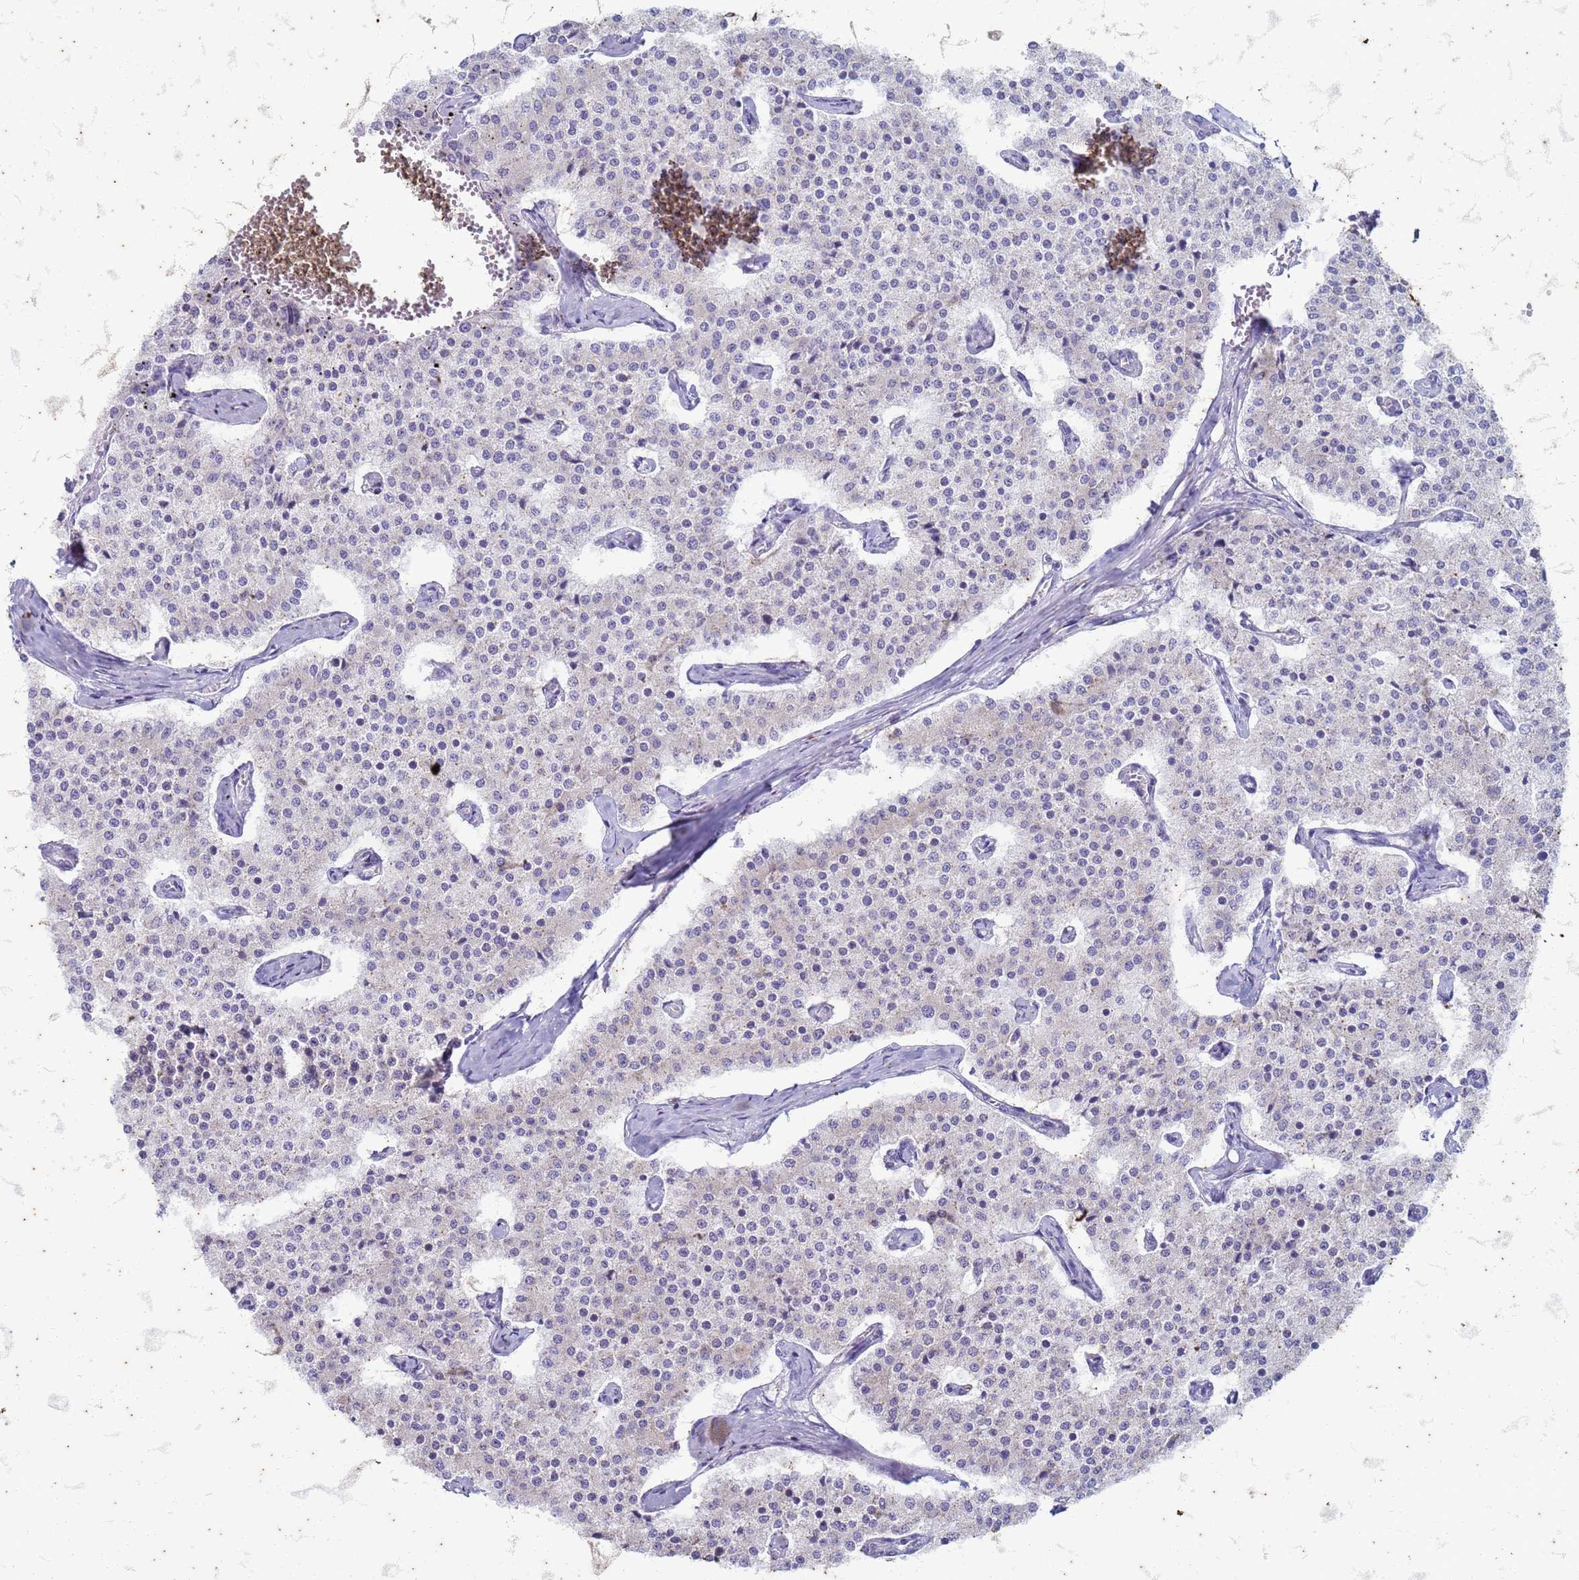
{"staining": {"intensity": "negative", "quantity": "none", "location": "none"}, "tissue": "carcinoid", "cell_type": "Tumor cells", "image_type": "cancer", "snomed": [{"axis": "morphology", "description": "Carcinoid, malignant, NOS"}, {"axis": "topography", "description": "Colon"}], "caption": "Tumor cells show no significant positivity in carcinoid (malignant). (Brightfield microscopy of DAB (3,3'-diaminobenzidine) immunohistochemistry at high magnification).", "gene": "SUCO", "patient": {"sex": "female", "age": 52}}